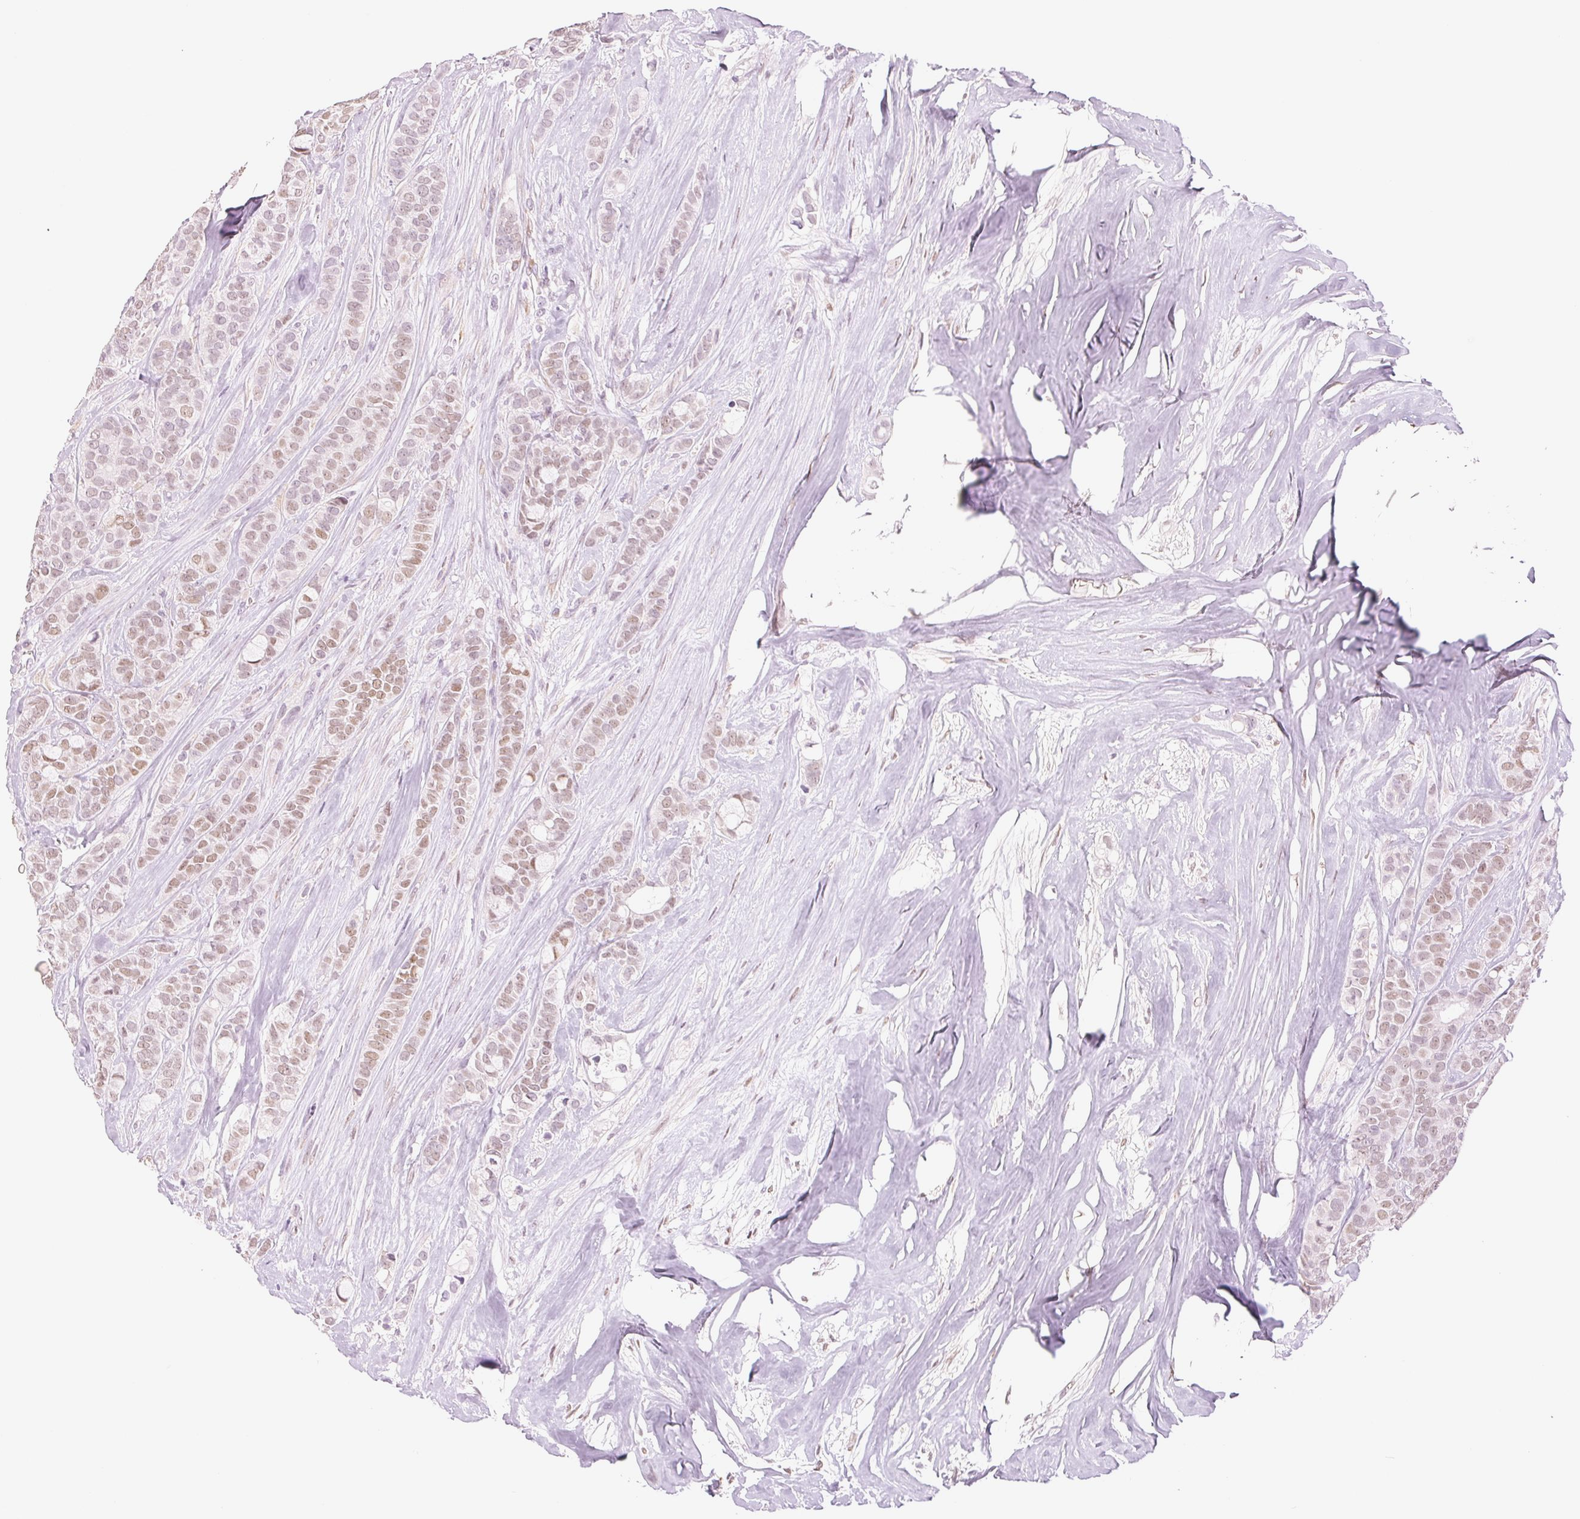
{"staining": {"intensity": "weak", "quantity": "25%-75%", "location": "nuclear"}, "tissue": "breast cancer", "cell_type": "Tumor cells", "image_type": "cancer", "snomed": [{"axis": "morphology", "description": "Duct carcinoma"}, {"axis": "topography", "description": "Breast"}], "caption": "A micrograph showing weak nuclear staining in about 25%-75% of tumor cells in breast cancer, as visualized by brown immunohistochemical staining.", "gene": "DNAJC6", "patient": {"sex": "female", "age": 84}}